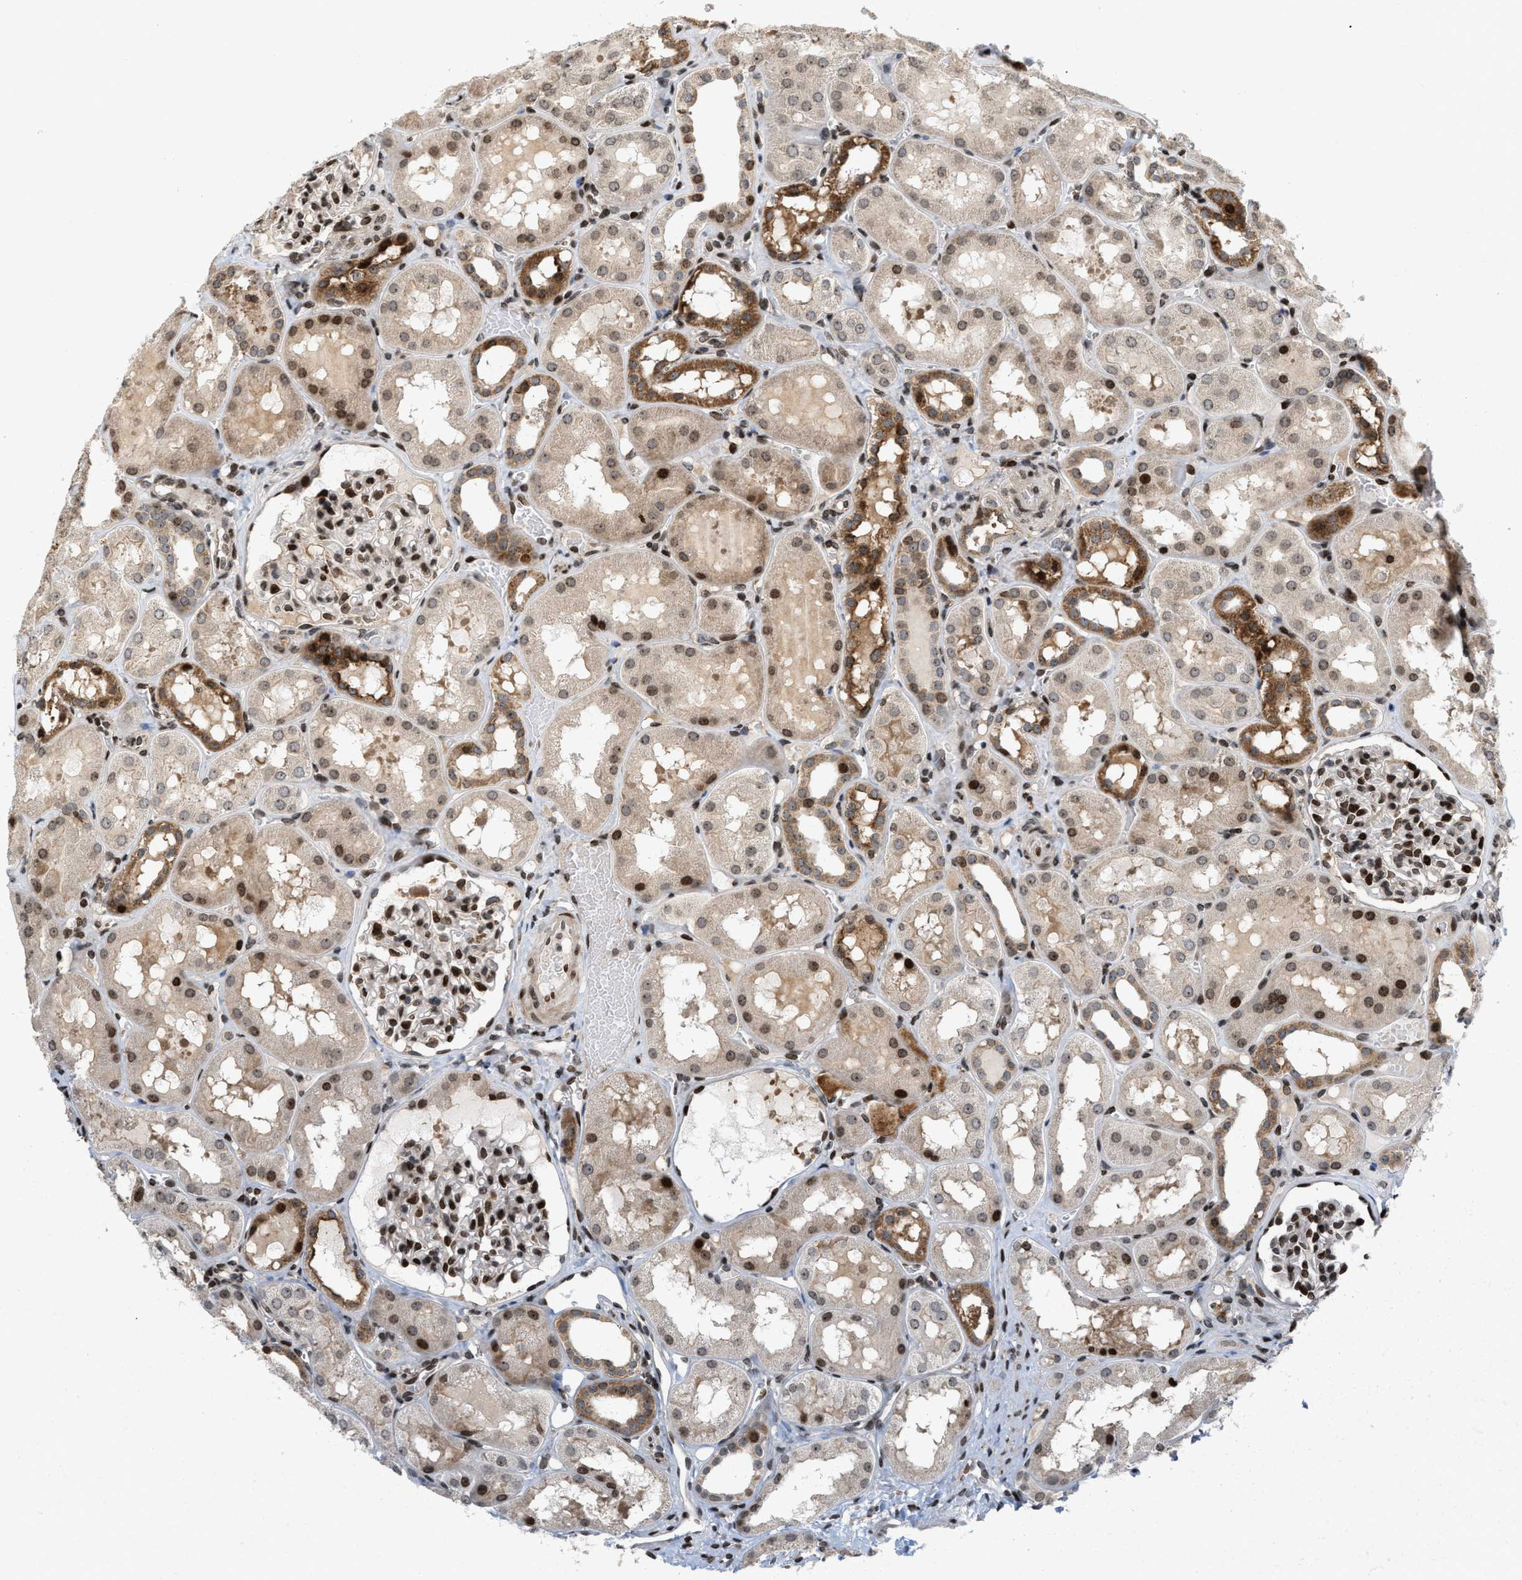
{"staining": {"intensity": "strong", "quantity": ">75%", "location": "nuclear"}, "tissue": "kidney", "cell_type": "Cells in glomeruli", "image_type": "normal", "snomed": [{"axis": "morphology", "description": "Normal tissue, NOS"}, {"axis": "topography", "description": "Kidney"}, {"axis": "topography", "description": "Urinary bladder"}], "caption": "Kidney stained with a brown dye displays strong nuclear positive expression in about >75% of cells in glomeruli.", "gene": "PDZD2", "patient": {"sex": "male", "age": 16}}